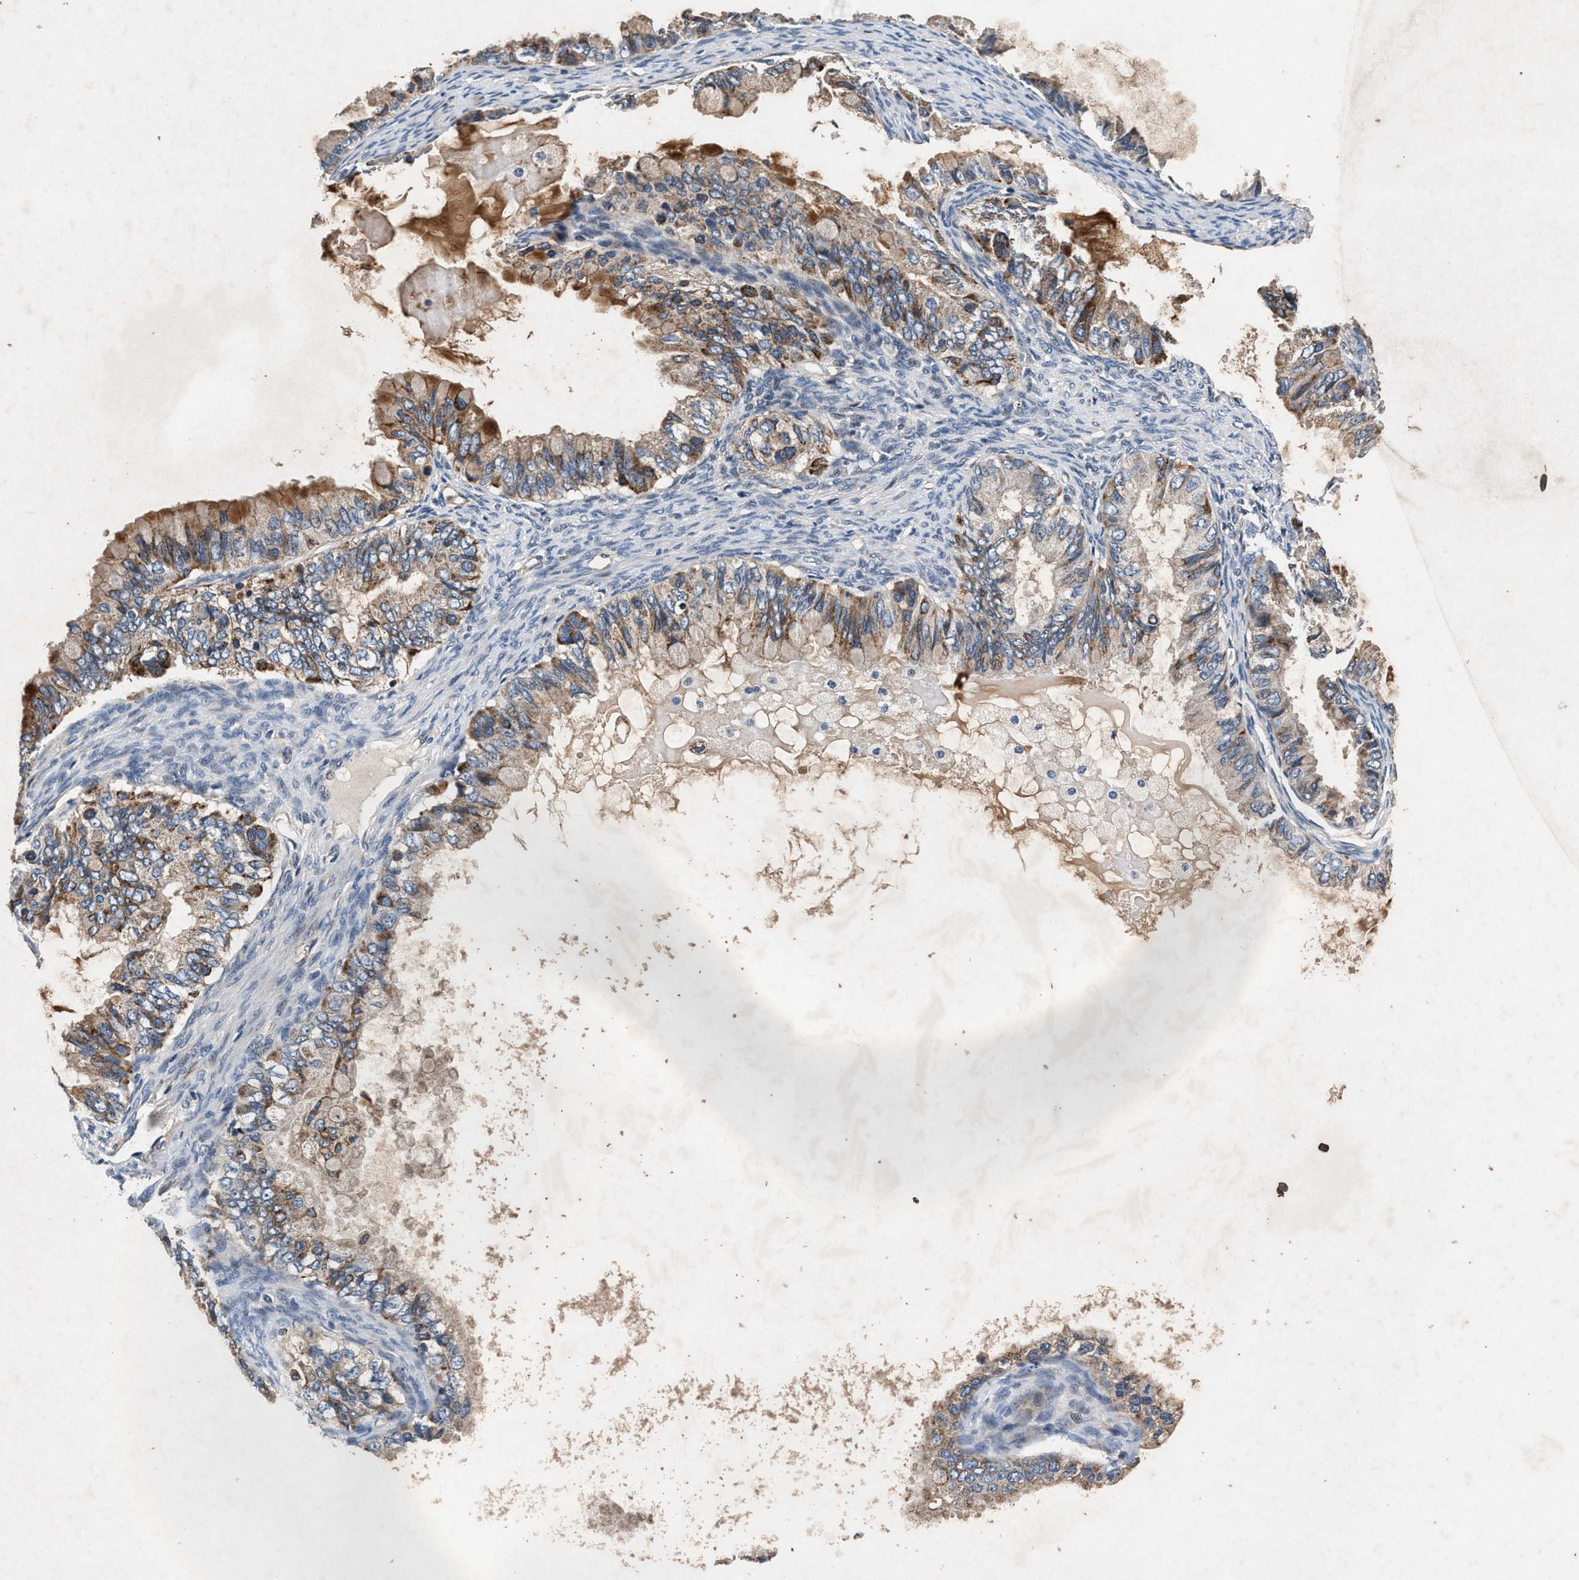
{"staining": {"intensity": "moderate", "quantity": ">75%", "location": "cytoplasmic/membranous"}, "tissue": "ovarian cancer", "cell_type": "Tumor cells", "image_type": "cancer", "snomed": [{"axis": "morphology", "description": "Cystadenocarcinoma, mucinous, NOS"}, {"axis": "topography", "description": "Ovary"}], "caption": "Protein staining of ovarian cancer (mucinous cystadenocarcinoma) tissue demonstrates moderate cytoplasmic/membranous staining in approximately >75% of tumor cells.", "gene": "PKD2L1", "patient": {"sex": "female", "age": 80}}